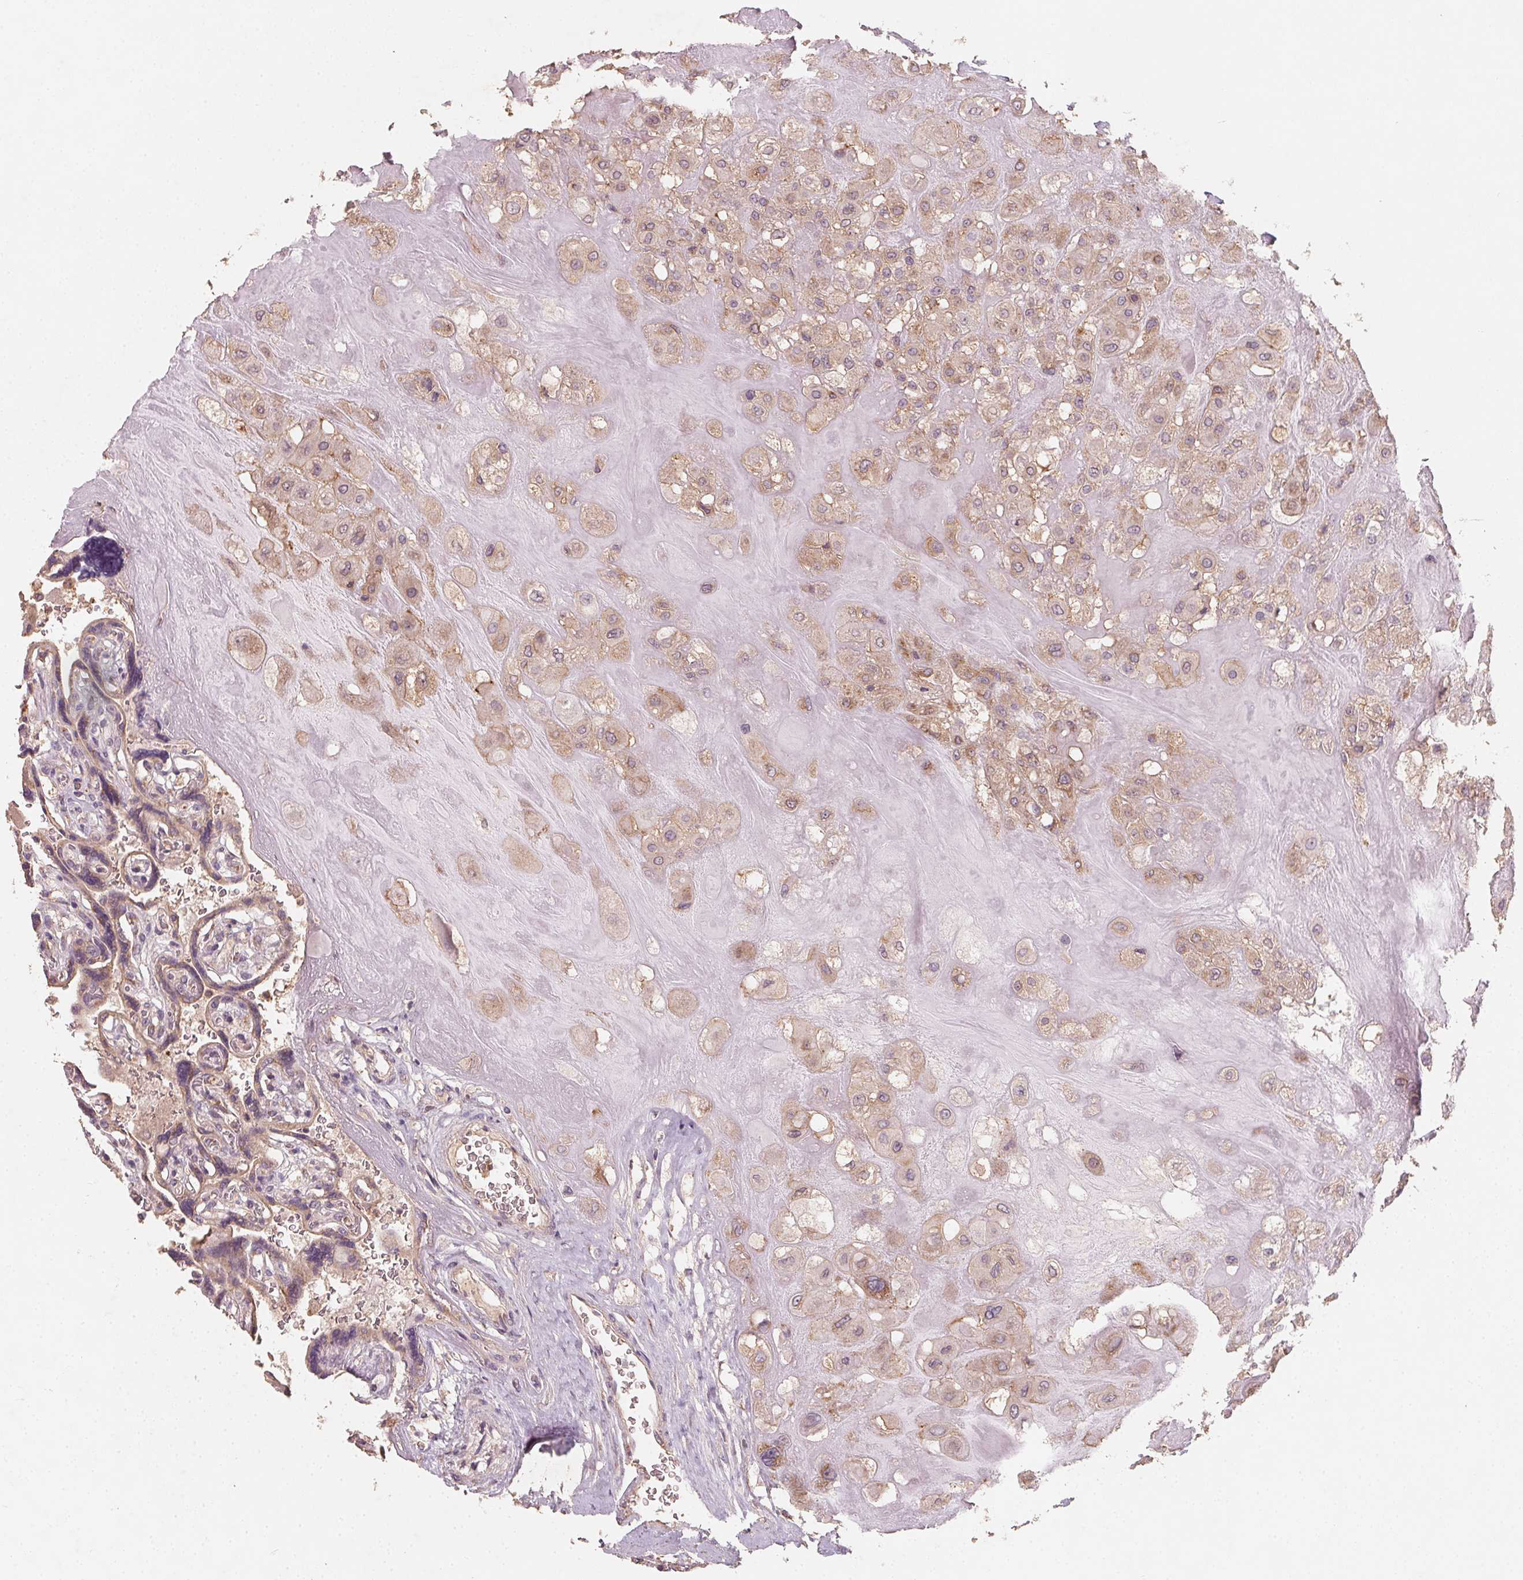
{"staining": {"intensity": "weak", "quantity": ">75%", "location": "cytoplasmic/membranous"}, "tissue": "placenta", "cell_type": "Decidual cells", "image_type": "normal", "snomed": [{"axis": "morphology", "description": "Normal tissue, NOS"}, {"axis": "topography", "description": "Placenta"}], "caption": "Protein staining by immunohistochemistry (IHC) reveals weak cytoplasmic/membranous expression in approximately >75% of decidual cells in benign placenta. The staining was performed using DAB (3,3'-diaminobenzidine), with brown indicating positive protein expression. Nuclei are stained blue with hematoxylin.", "gene": "AP1S1", "patient": {"sex": "female", "age": 32}}